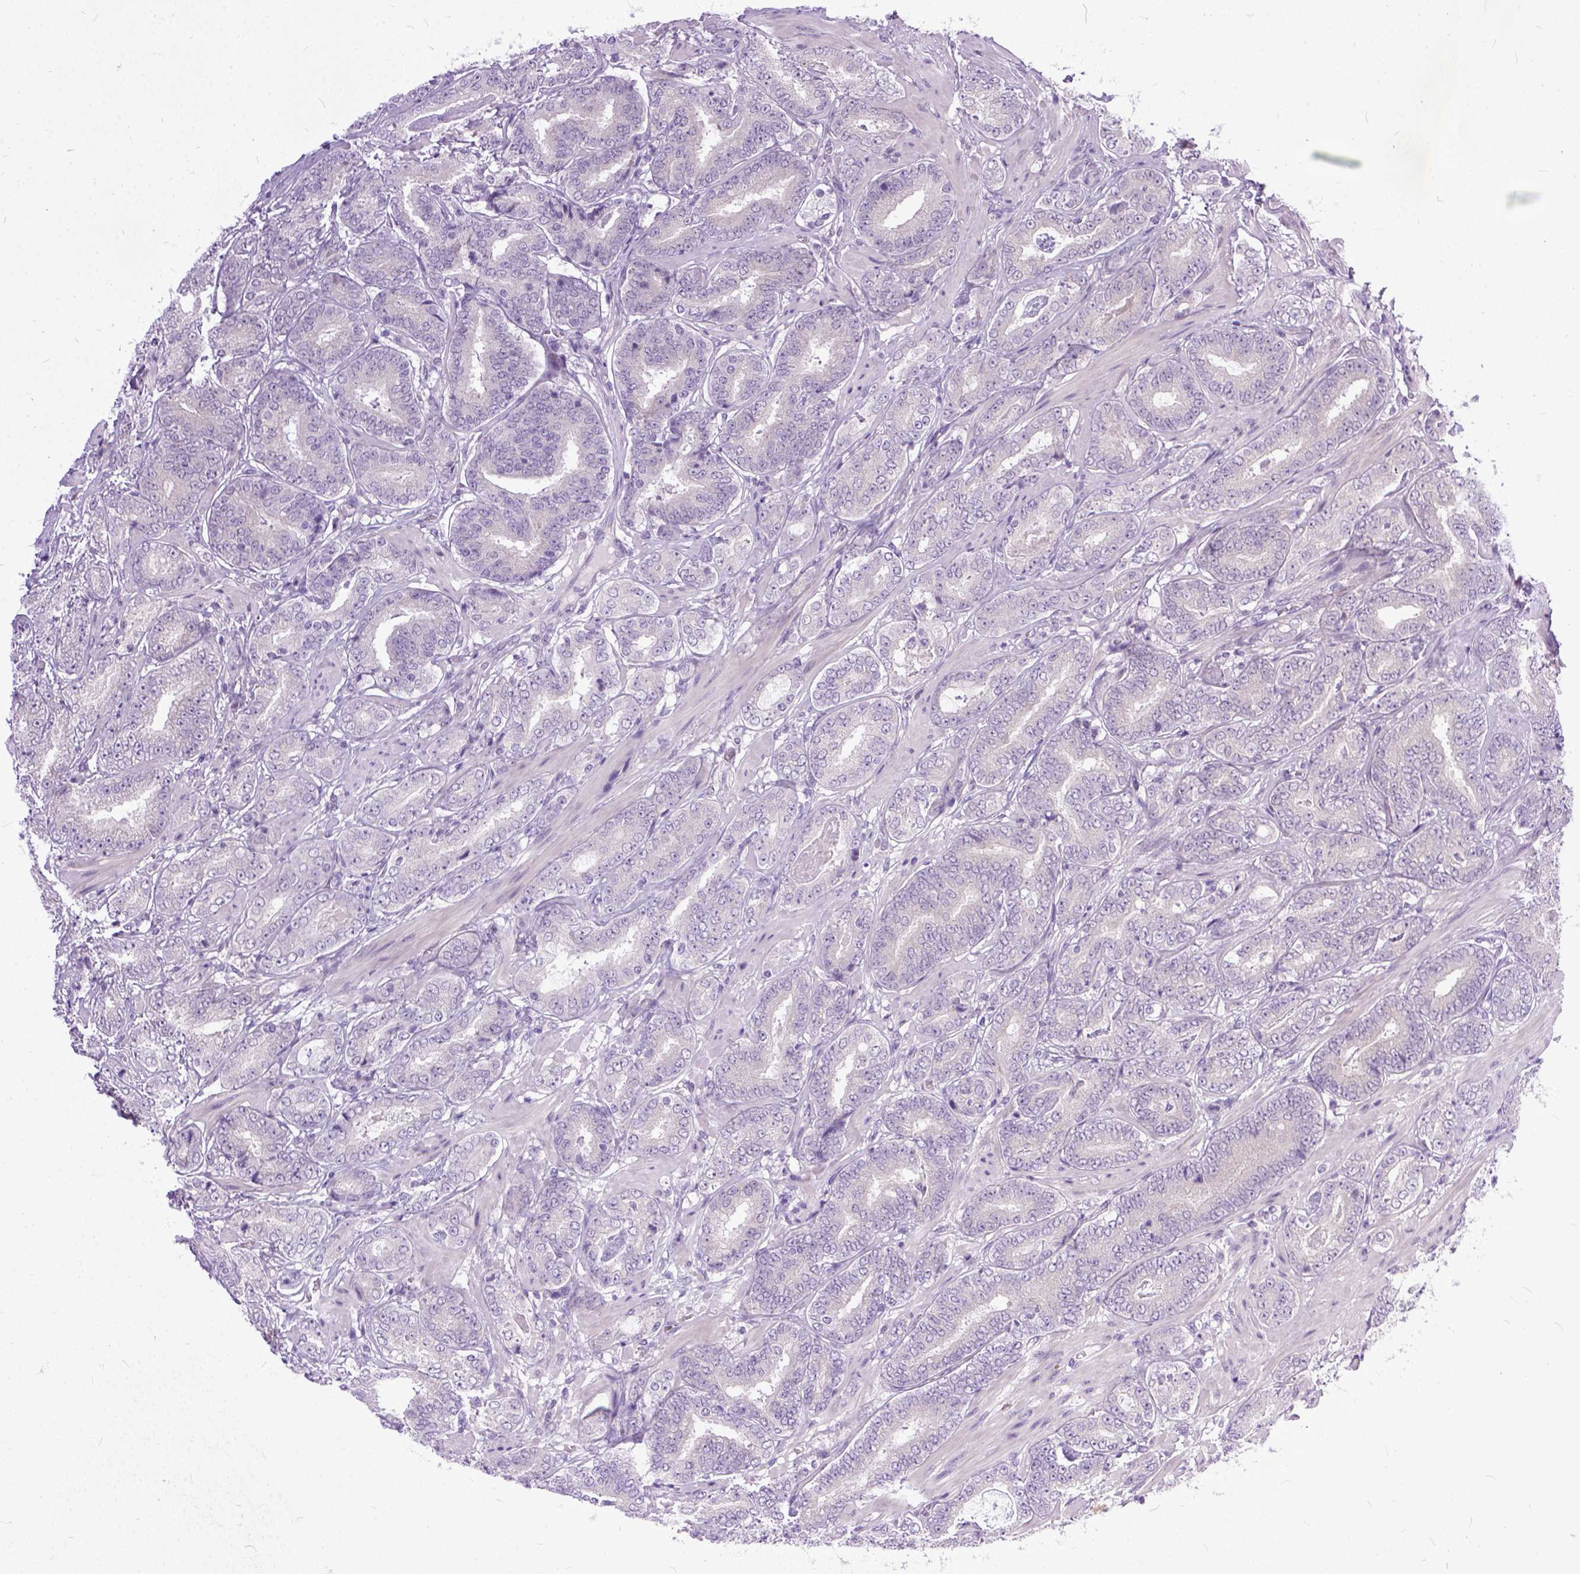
{"staining": {"intensity": "negative", "quantity": "none", "location": "none"}, "tissue": "prostate cancer", "cell_type": "Tumor cells", "image_type": "cancer", "snomed": [{"axis": "morphology", "description": "Adenocarcinoma, Low grade"}, {"axis": "topography", "description": "Prostate"}], "caption": "There is no significant positivity in tumor cells of prostate cancer (adenocarcinoma (low-grade)).", "gene": "TCEAL7", "patient": {"sex": "male", "age": 60}}